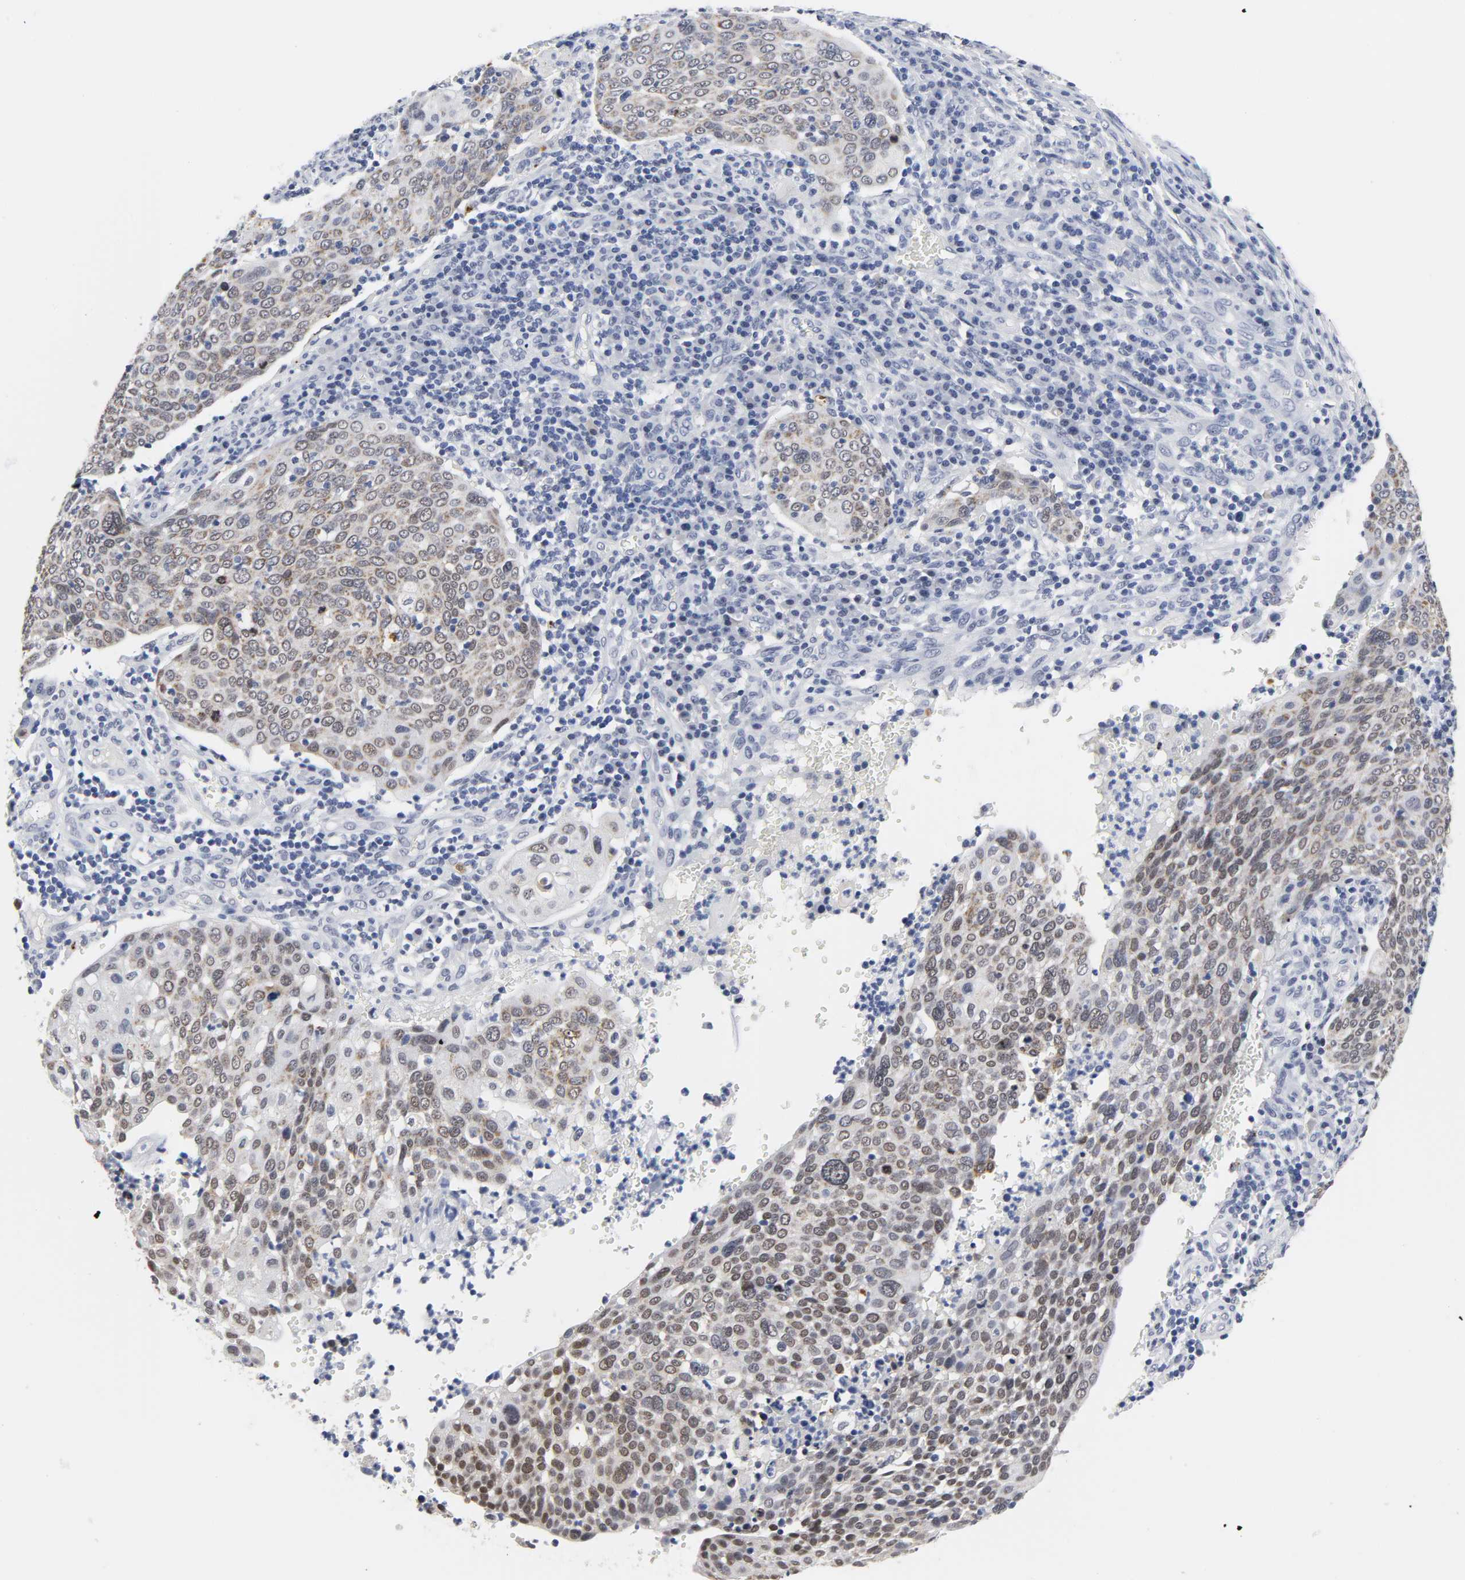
{"staining": {"intensity": "moderate", "quantity": ">75%", "location": "cytoplasmic/membranous"}, "tissue": "cervical cancer", "cell_type": "Tumor cells", "image_type": "cancer", "snomed": [{"axis": "morphology", "description": "Squamous cell carcinoma, NOS"}, {"axis": "topography", "description": "Cervix"}], "caption": "Moderate cytoplasmic/membranous positivity for a protein is seen in approximately >75% of tumor cells of cervical cancer using IHC.", "gene": "GRHL2", "patient": {"sex": "female", "age": 40}}